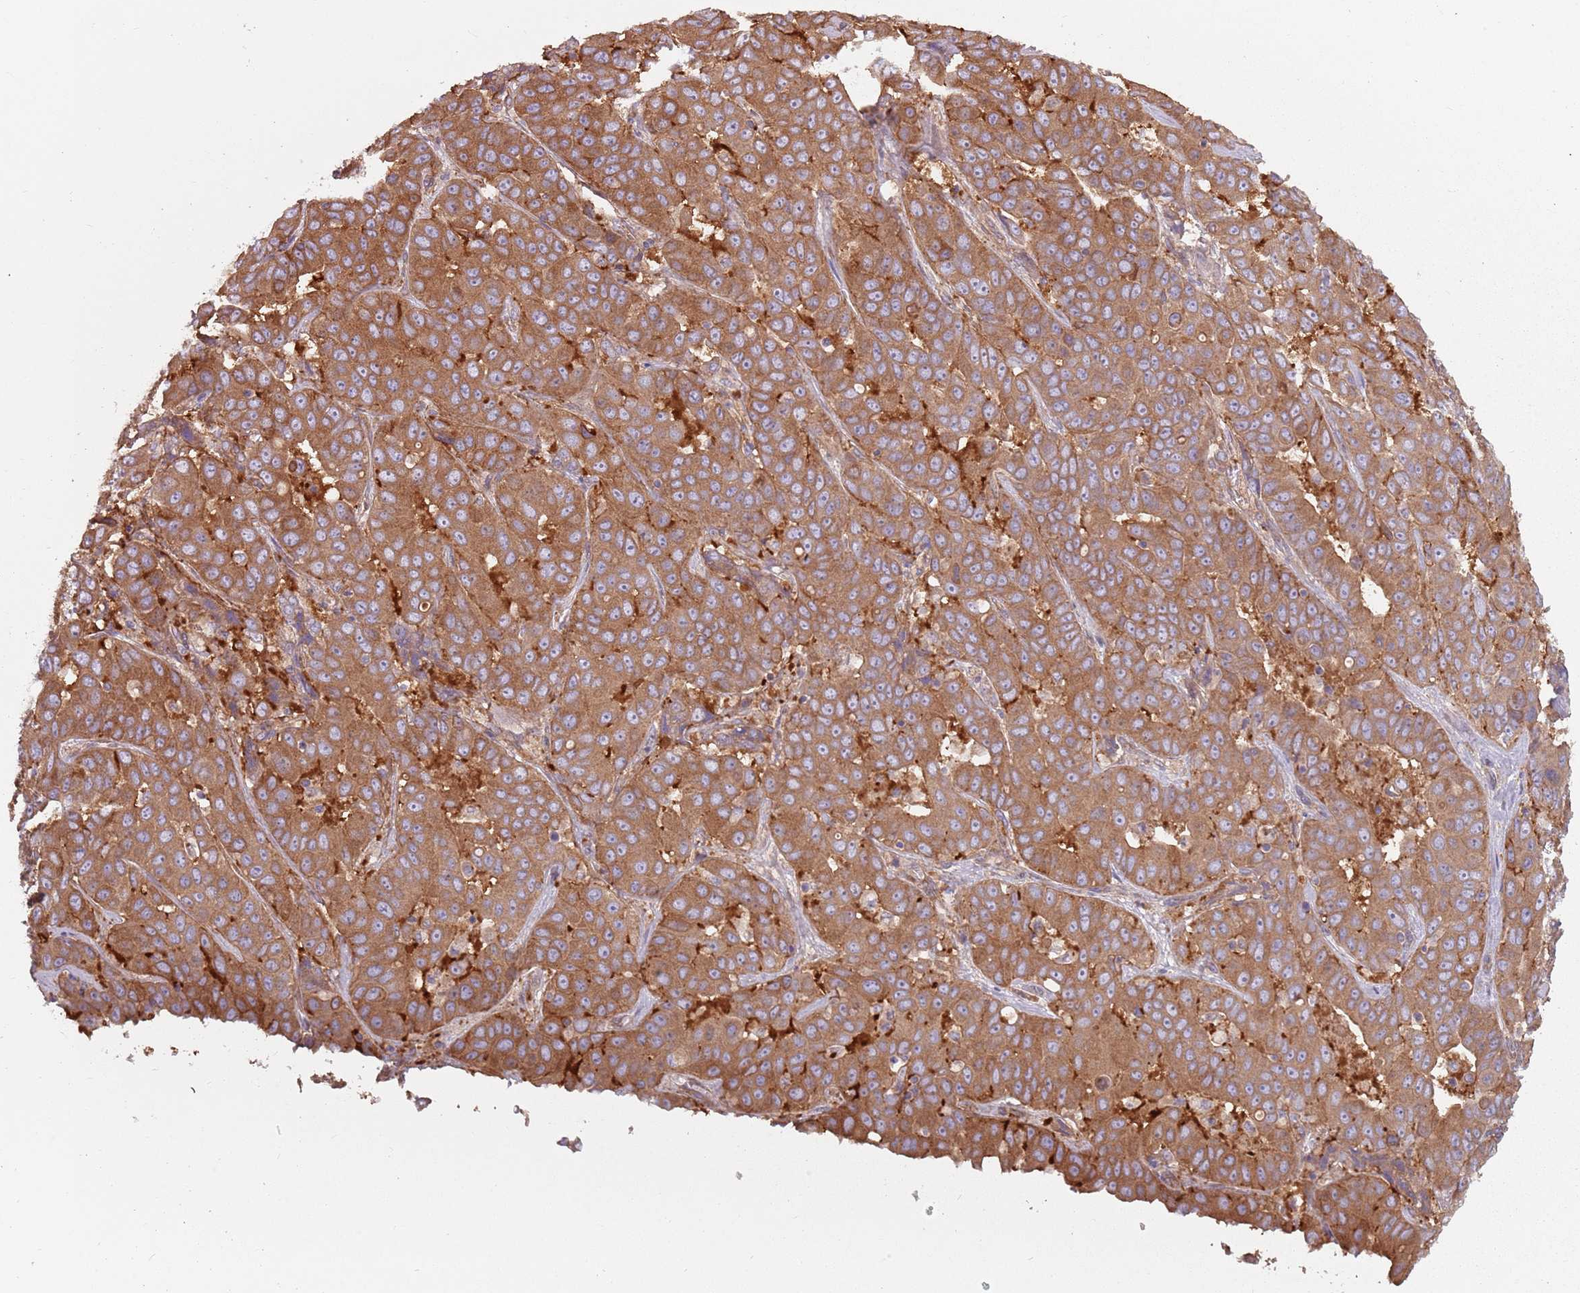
{"staining": {"intensity": "strong", "quantity": ">75%", "location": "cytoplasmic/membranous"}, "tissue": "liver cancer", "cell_type": "Tumor cells", "image_type": "cancer", "snomed": [{"axis": "morphology", "description": "Cholangiocarcinoma"}, {"axis": "topography", "description": "Liver"}], "caption": "Liver cancer (cholangiocarcinoma) tissue exhibits strong cytoplasmic/membranous expression in approximately >75% of tumor cells", "gene": "SPDL1", "patient": {"sex": "female", "age": 52}}